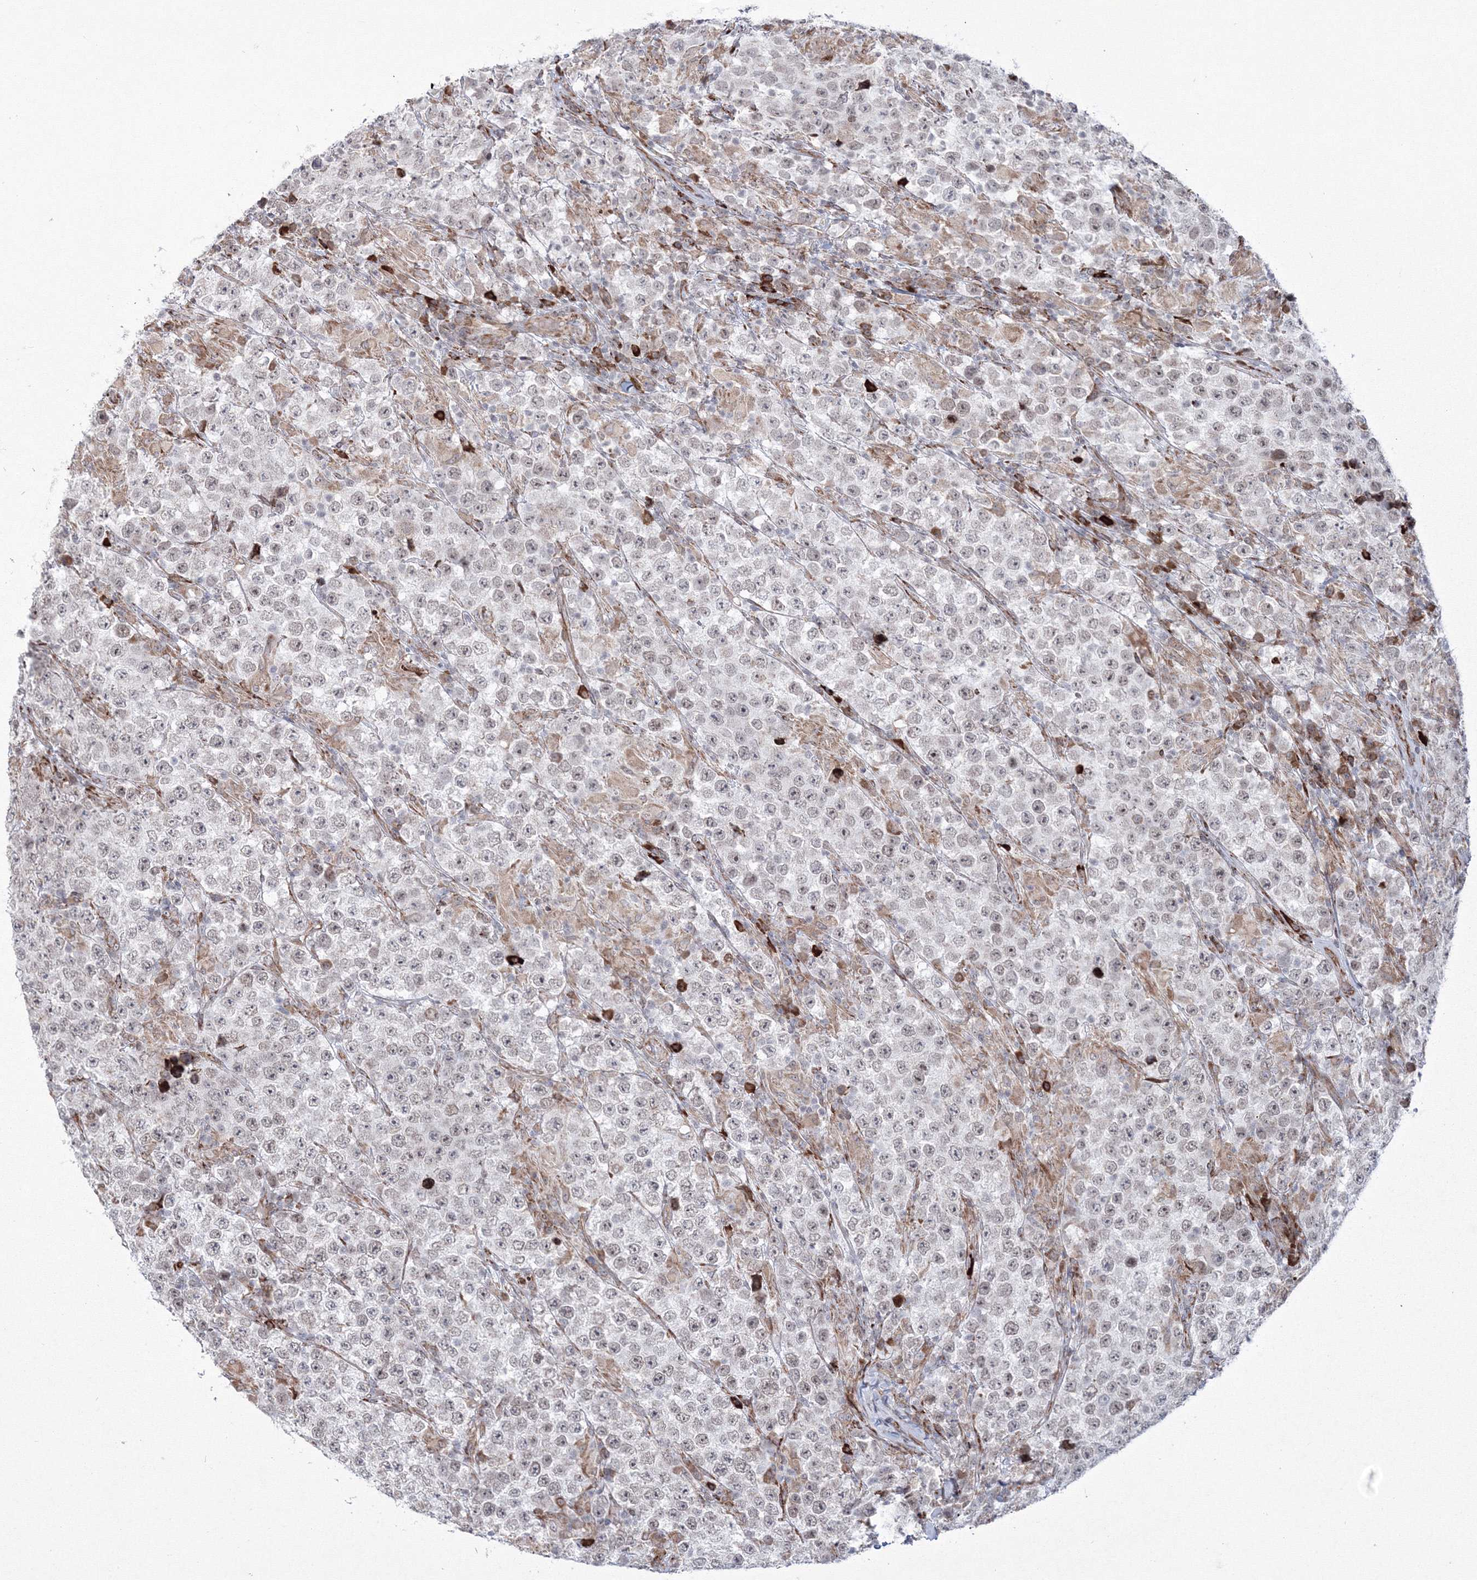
{"staining": {"intensity": "weak", "quantity": "25%-75%", "location": "nuclear"}, "tissue": "testis cancer", "cell_type": "Tumor cells", "image_type": "cancer", "snomed": [{"axis": "morphology", "description": "Normal tissue, NOS"}, {"axis": "morphology", "description": "Urothelial carcinoma, High grade"}, {"axis": "morphology", "description": "Seminoma, NOS"}, {"axis": "morphology", "description": "Carcinoma, Embryonal, NOS"}, {"axis": "topography", "description": "Urinary bladder"}, {"axis": "topography", "description": "Testis"}], "caption": "Tumor cells reveal weak nuclear staining in approximately 25%-75% of cells in testis embryonal carcinoma. Nuclei are stained in blue.", "gene": "EFCAB12", "patient": {"sex": "male", "age": 41}}